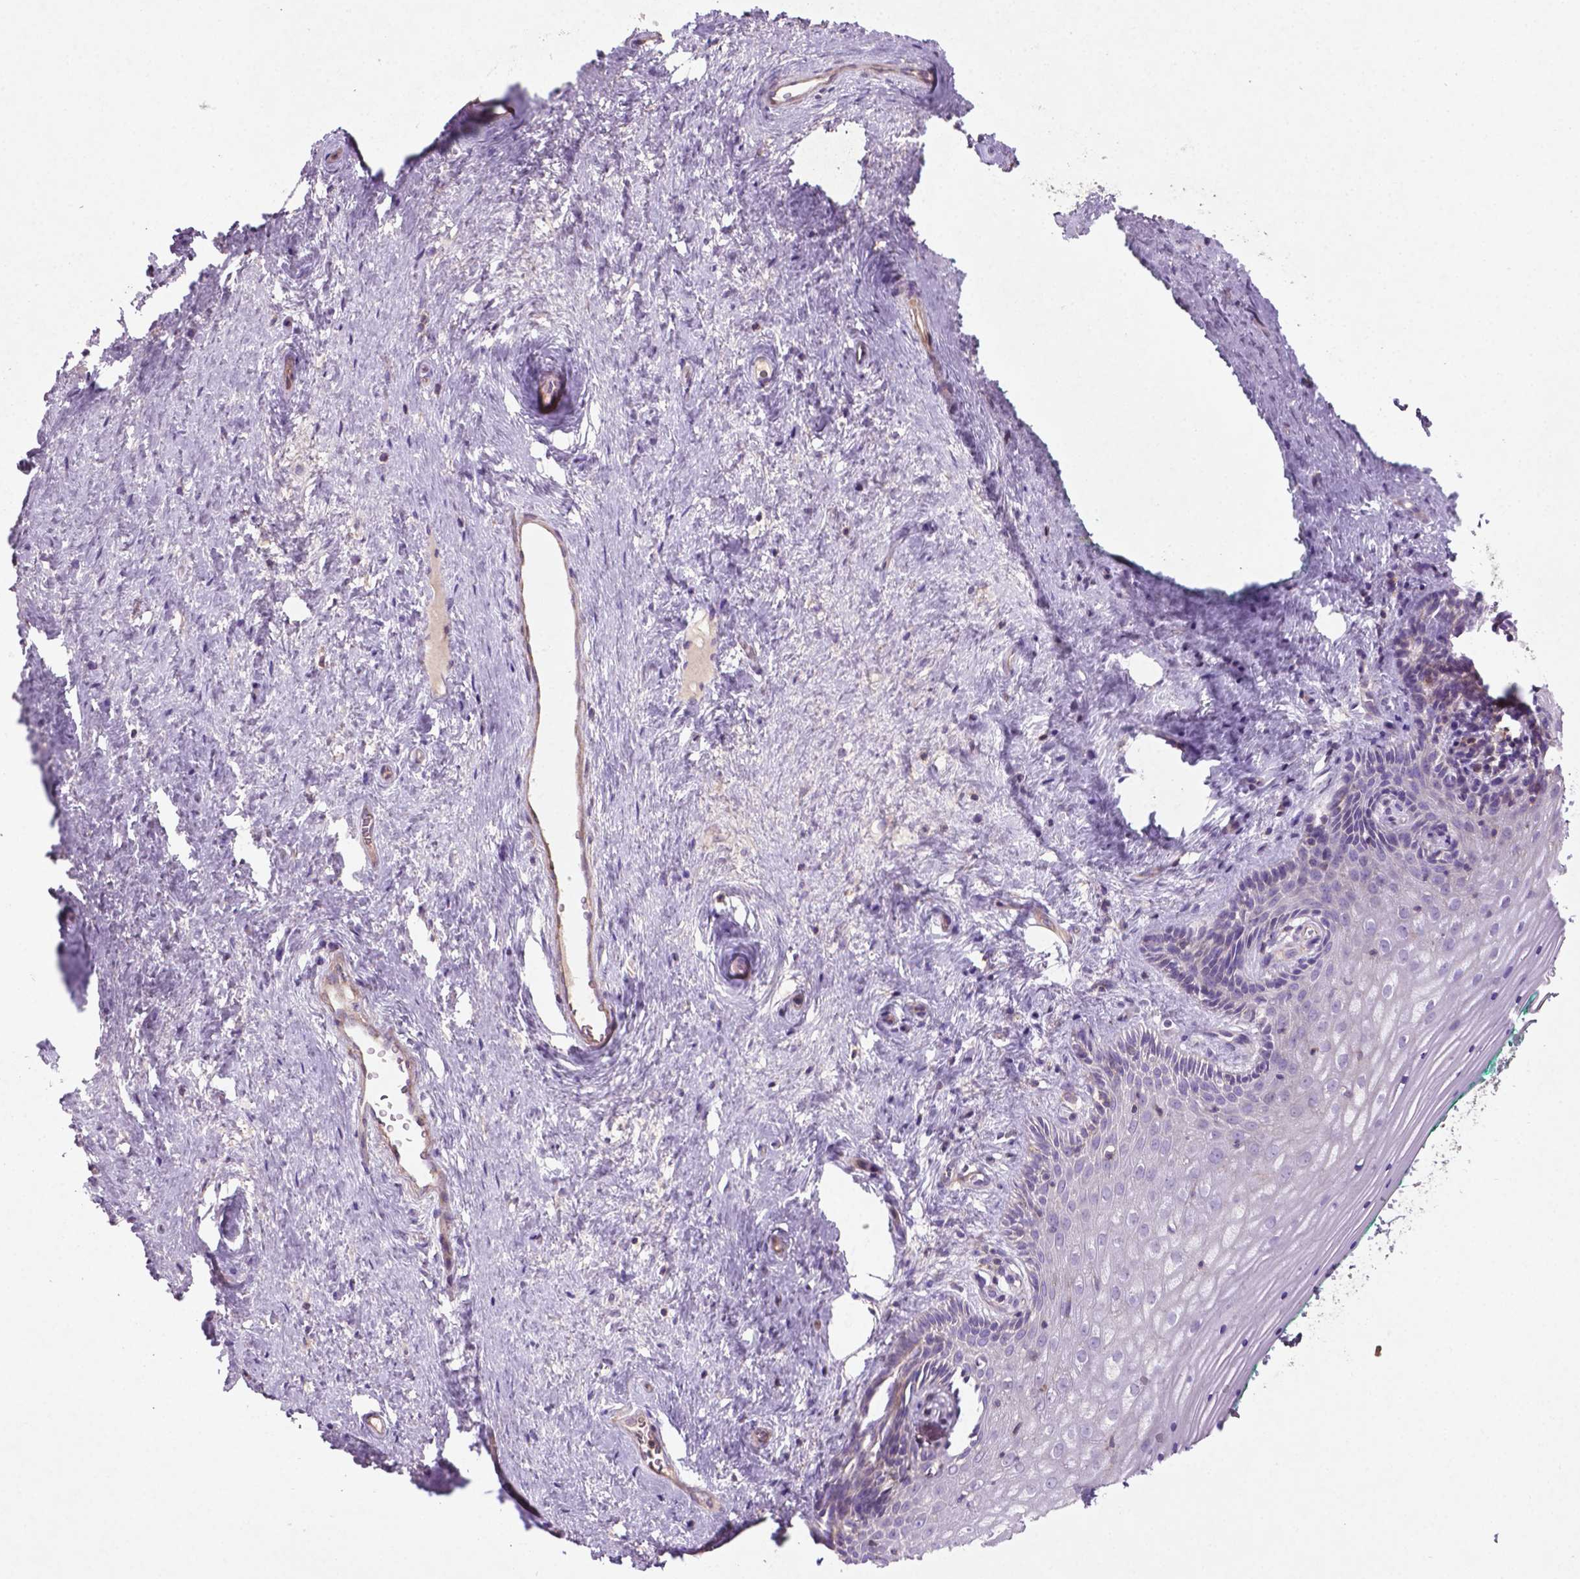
{"staining": {"intensity": "negative", "quantity": "none", "location": "none"}, "tissue": "vagina", "cell_type": "Squamous epithelial cells", "image_type": "normal", "snomed": [{"axis": "morphology", "description": "Normal tissue, NOS"}, {"axis": "topography", "description": "Vagina"}], "caption": "This histopathology image is of unremarkable vagina stained with IHC to label a protein in brown with the nuclei are counter-stained blue. There is no staining in squamous epithelial cells. (IHC, brightfield microscopy, high magnification).", "gene": "BMP4", "patient": {"sex": "female", "age": 45}}